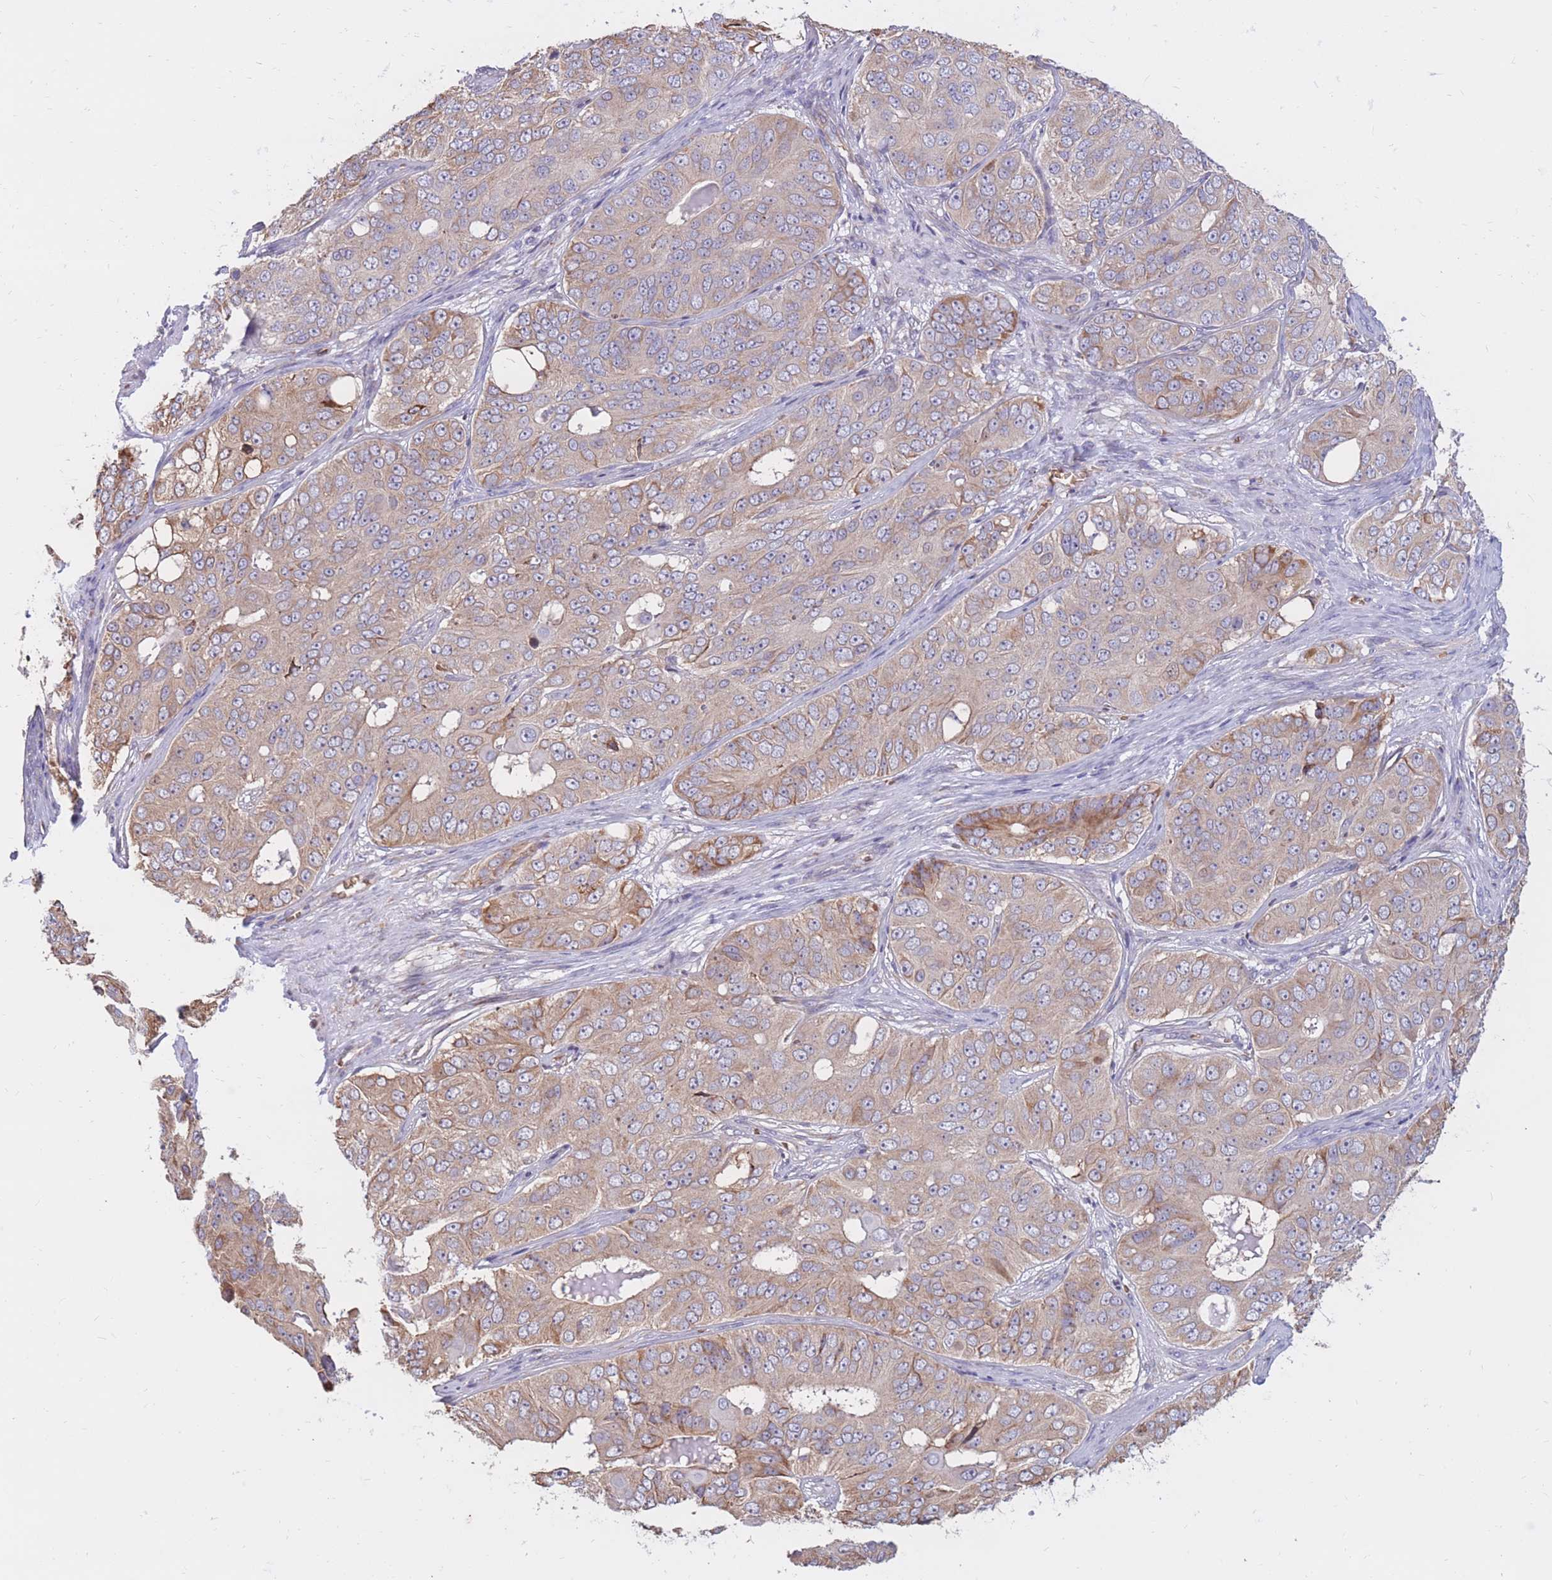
{"staining": {"intensity": "moderate", "quantity": "<25%", "location": "cytoplasmic/membranous"}, "tissue": "ovarian cancer", "cell_type": "Tumor cells", "image_type": "cancer", "snomed": [{"axis": "morphology", "description": "Carcinoma, endometroid"}, {"axis": "topography", "description": "Ovary"}], "caption": "Protein expression analysis of human ovarian cancer (endometroid carcinoma) reveals moderate cytoplasmic/membranous expression in about <25% of tumor cells.", "gene": "ATP10D", "patient": {"sex": "female", "age": 51}}